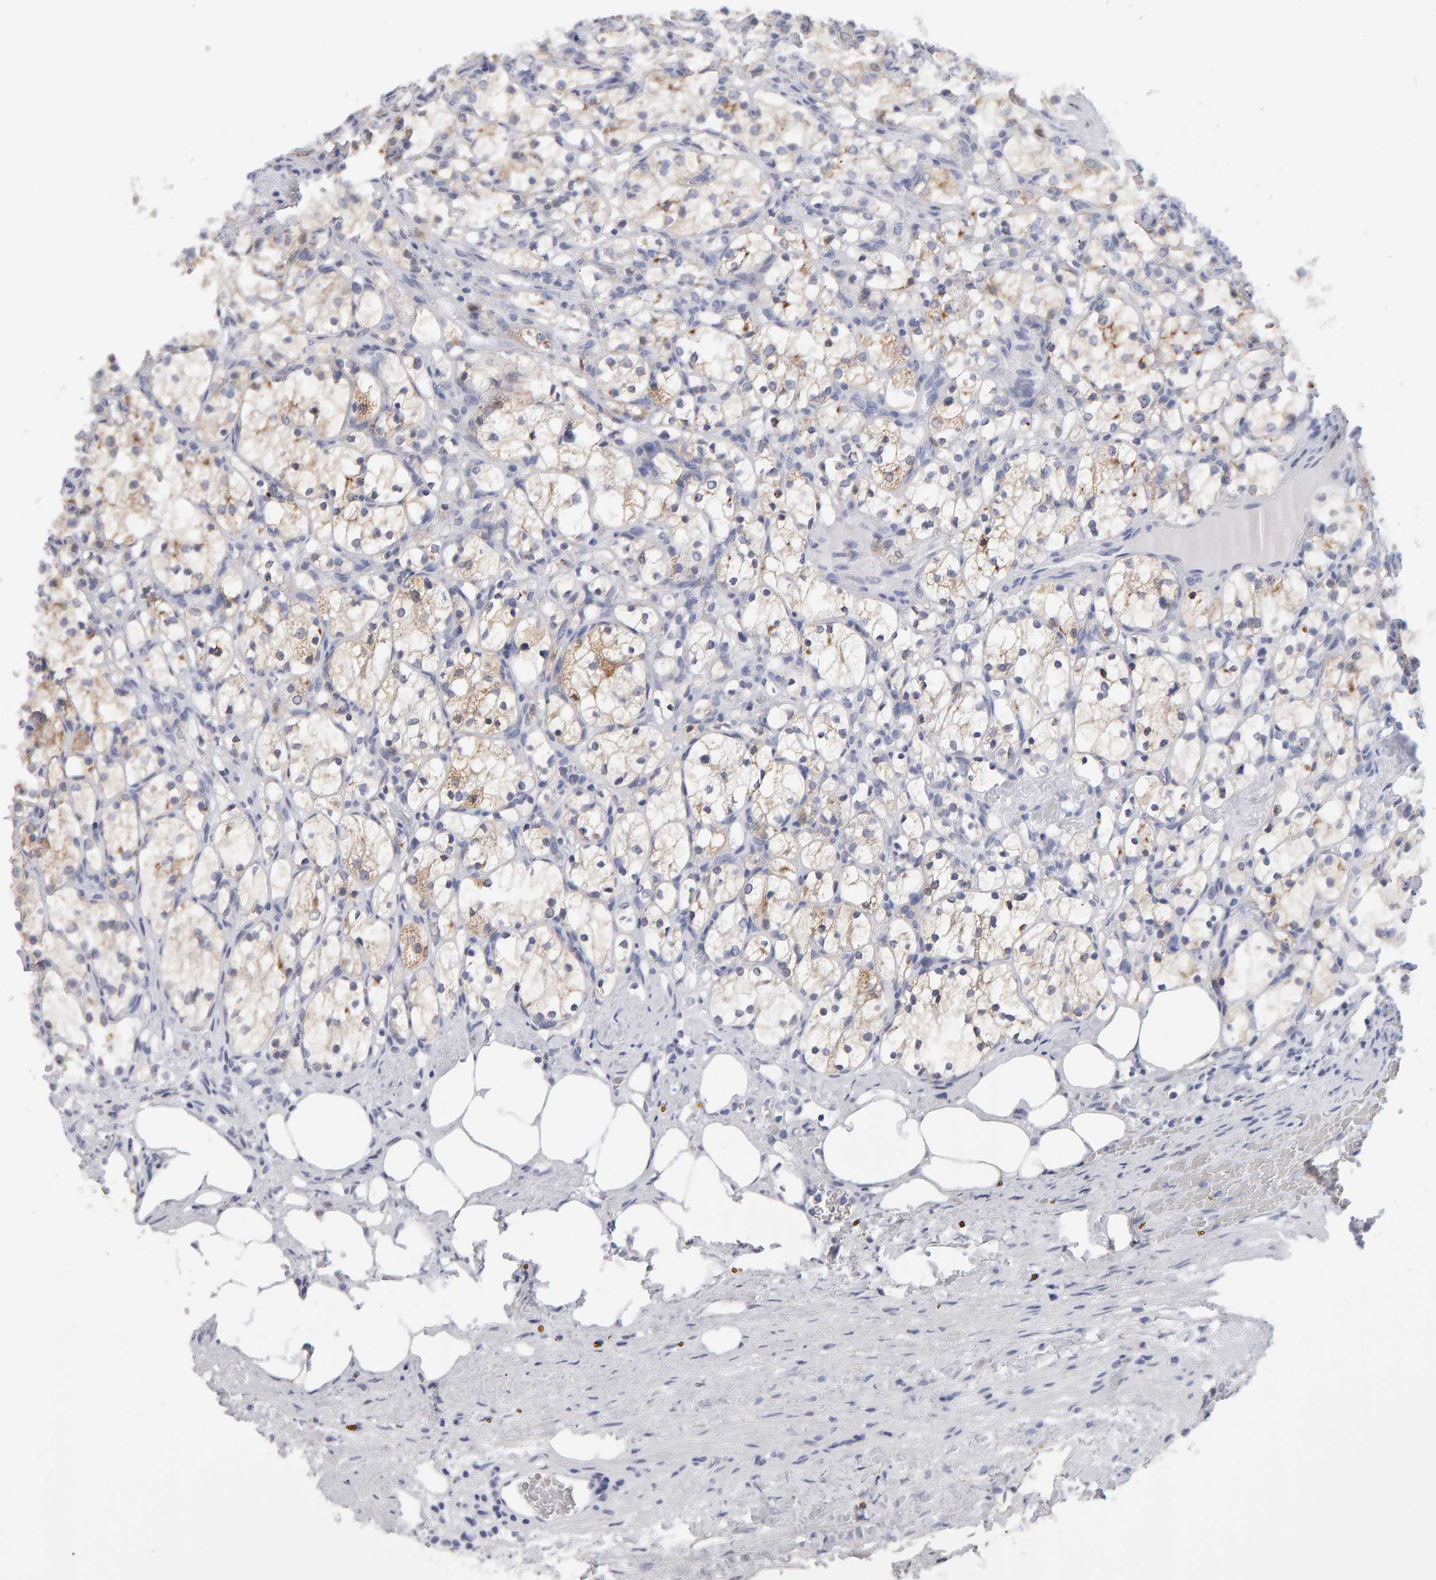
{"staining": {"intensity": "weak", "quantity": "25%-75%", "location": "cytoplasmic/membranous"}, "tissue": "renal cancer", "cell_type": "Tumor cells", "image_type": "cancer", "snomed": [{"axis": "morphology", "description": "Adenocarcinoma, NOS"}, {"axis": "topography", "description": "Kidney"}], "caption": "A photomicrograph showing weak cytoplasmic/membranous expression in approximately 25%-75% of tumor cells in renal cancer (adenocarcinoma), as visualized by brown immunohistochemical staining.", "gene": "CTH", "patient": {"sex": "female", "age": 69}}